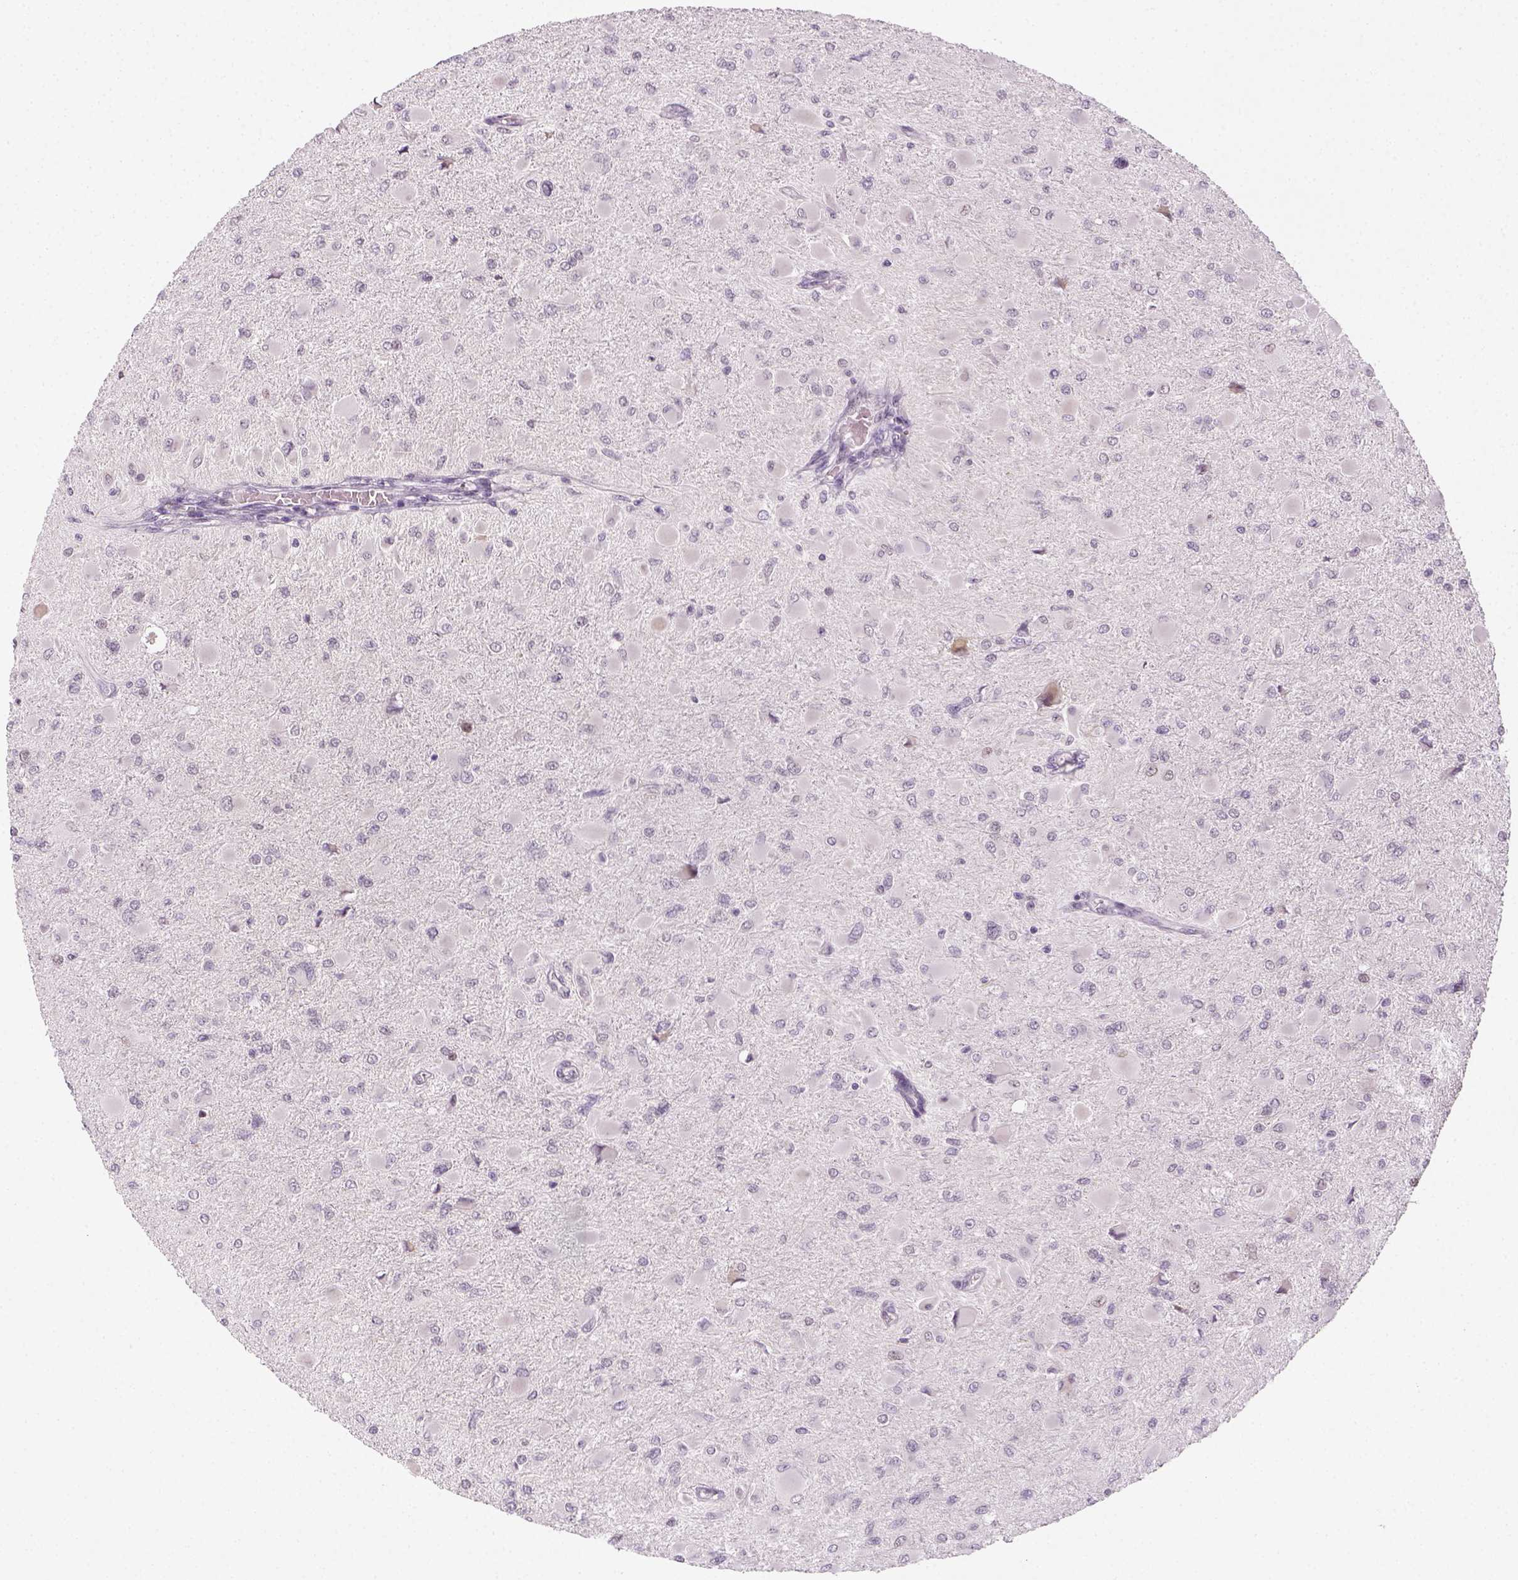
{"staining": {"intensity": "negative", "quantity": "none", "location": "none"}, "tissue": "glioma", "cell_type": "Tumor cells", "image_type": "cancer", "snomed": [{"axis": "morphology", "description": "Glioma, malignant, High grade"}, {"axis": "topography", "description": "Cerebral cortex"}], "caption": "Malignant glioma (high-grade) was stained to show a protein in brown. There is no significant expression in tumor cells.", "gene": "MAGEB3", "patient": {"sex": "female", "age": 36}}